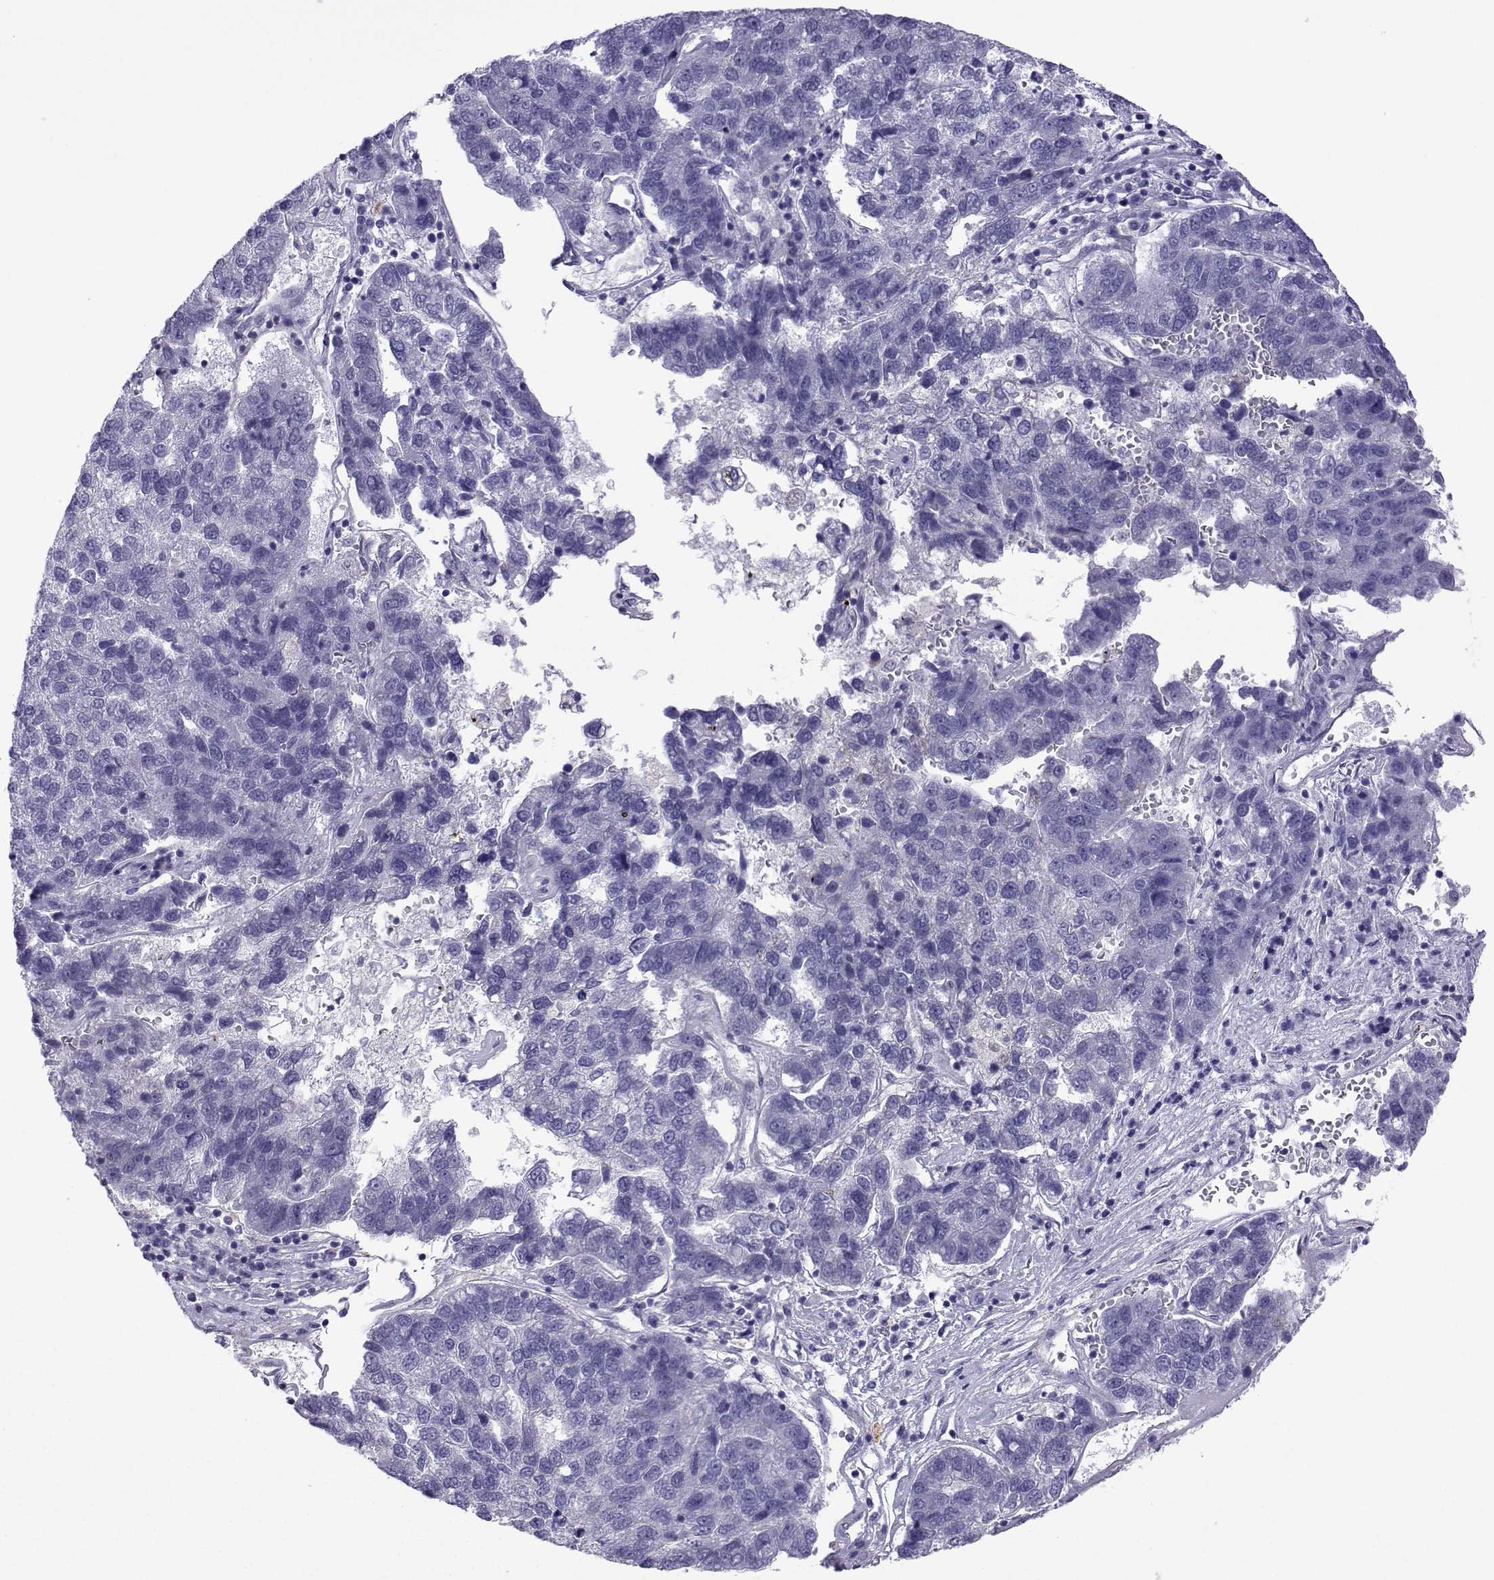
{"staining": {"intensity": "negative", "quantity": "none", "location": "none"}, "tissue": "pancreatic cancer", "cell_type": "Tumor cells", "image_type": "cancer", "snomed": [{"axis": "morphology", "description": "Adenocarcinoma, NOS"}, {"axis": "topography", "description": "Pancreas"}], "caption": "Pancreatic adenocarcinoma was stained to show a protein in brown. There is no significant staining in tumor cells.", "gene": "CFAP70", "patient": {"sex": "female", "age": 61}}